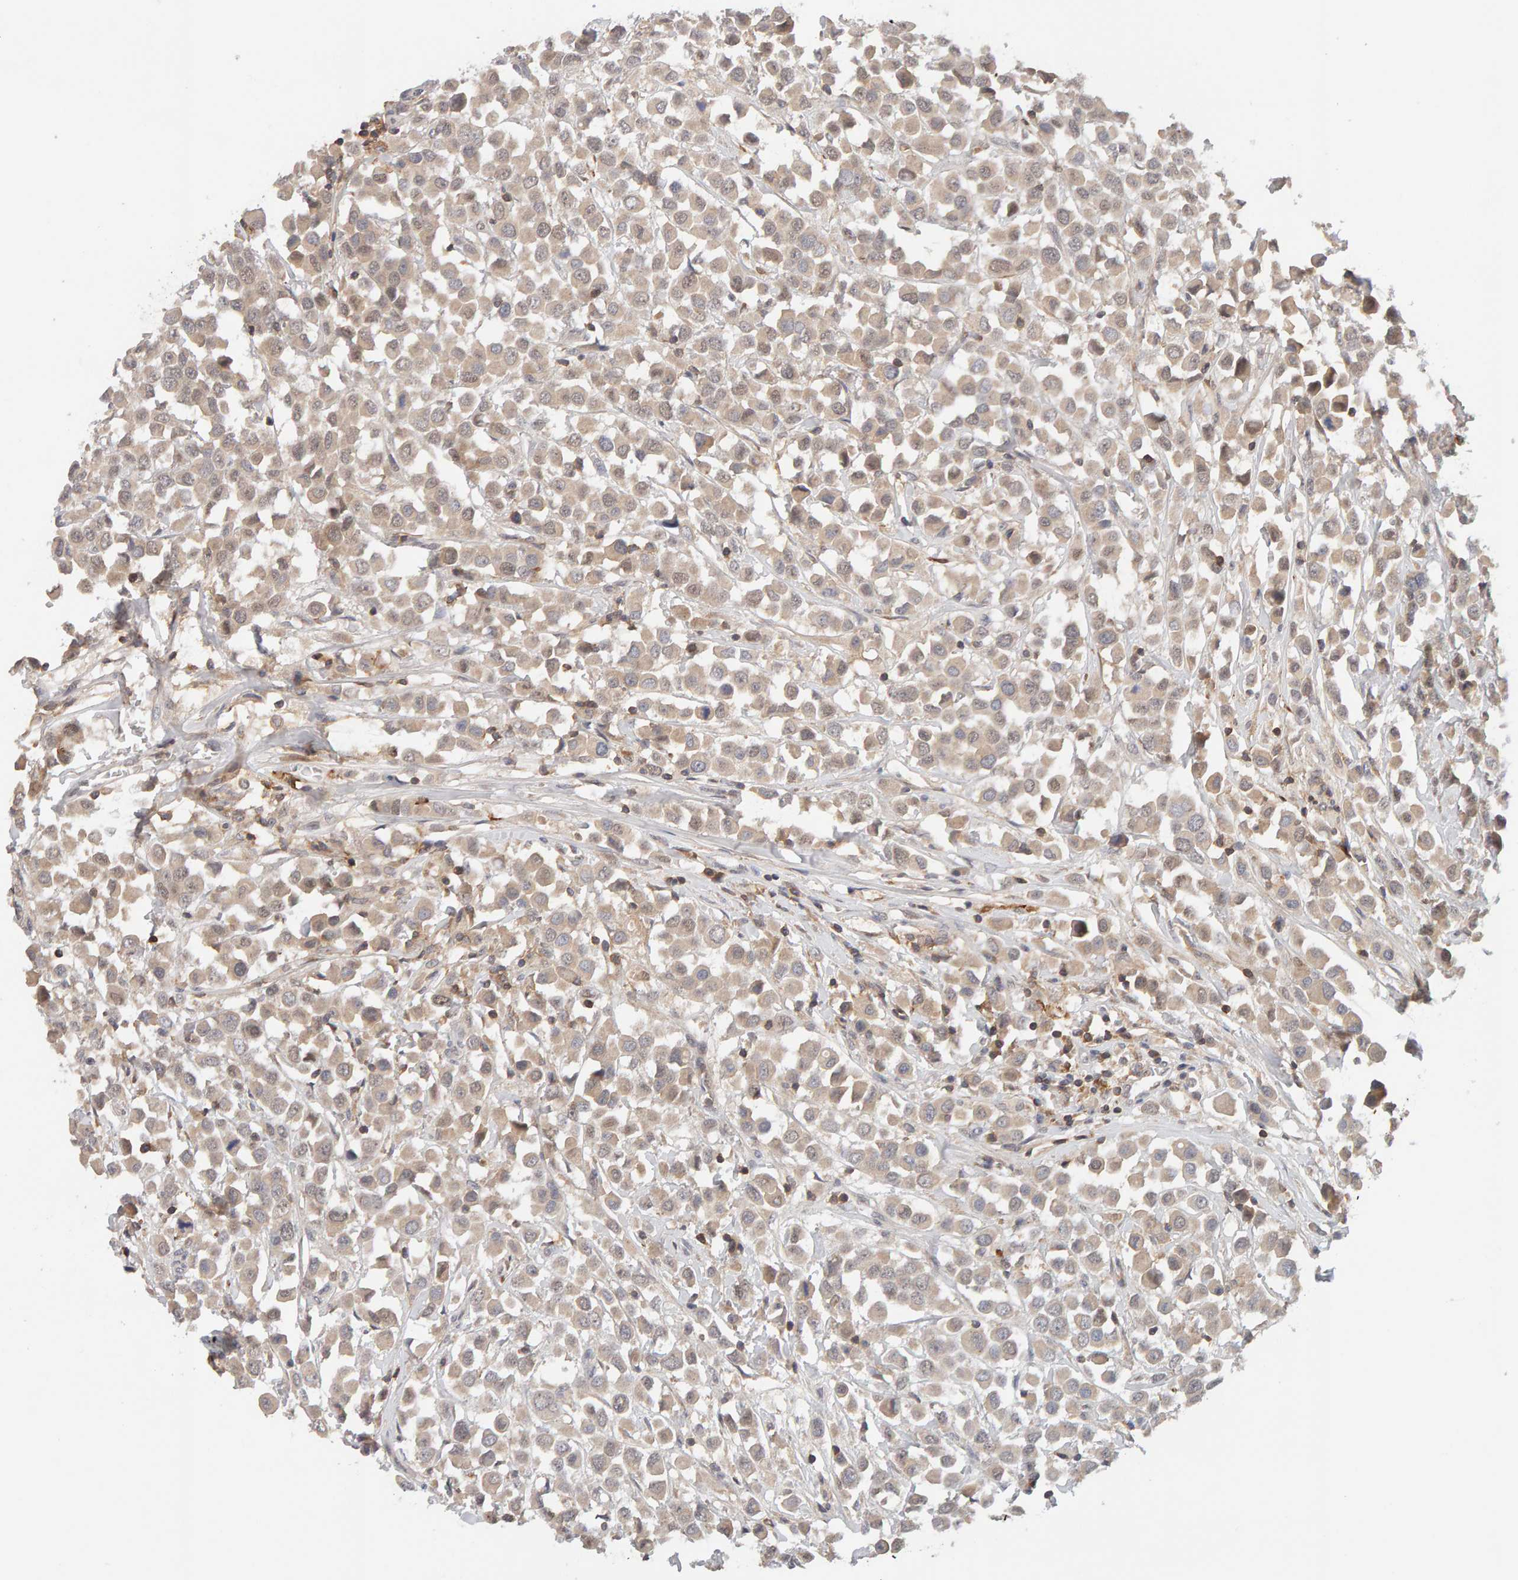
{"staining": {"intensity": "weak", "quantity": ">75%", "location": "cytoplasmic/membranous,nuclear"}, "tissue": "breast cancer", "cell_type": "Tumor cells", "image_type": "cancer", "snomed": [{"axis": "morphology", "description": "Duct carcinoma"}, {"axis": "topography", "description": "Breast"}], "caption": "This histopathology image shows immunohistochemistry (IHC) staining of breast intraductal carcinoma, with low weak cytoplasmic/membranous and nuclear expression in about >75% of tumor cells.", "gene": "NUDCD1", "patient": {"sex": "female", "age": 61}}